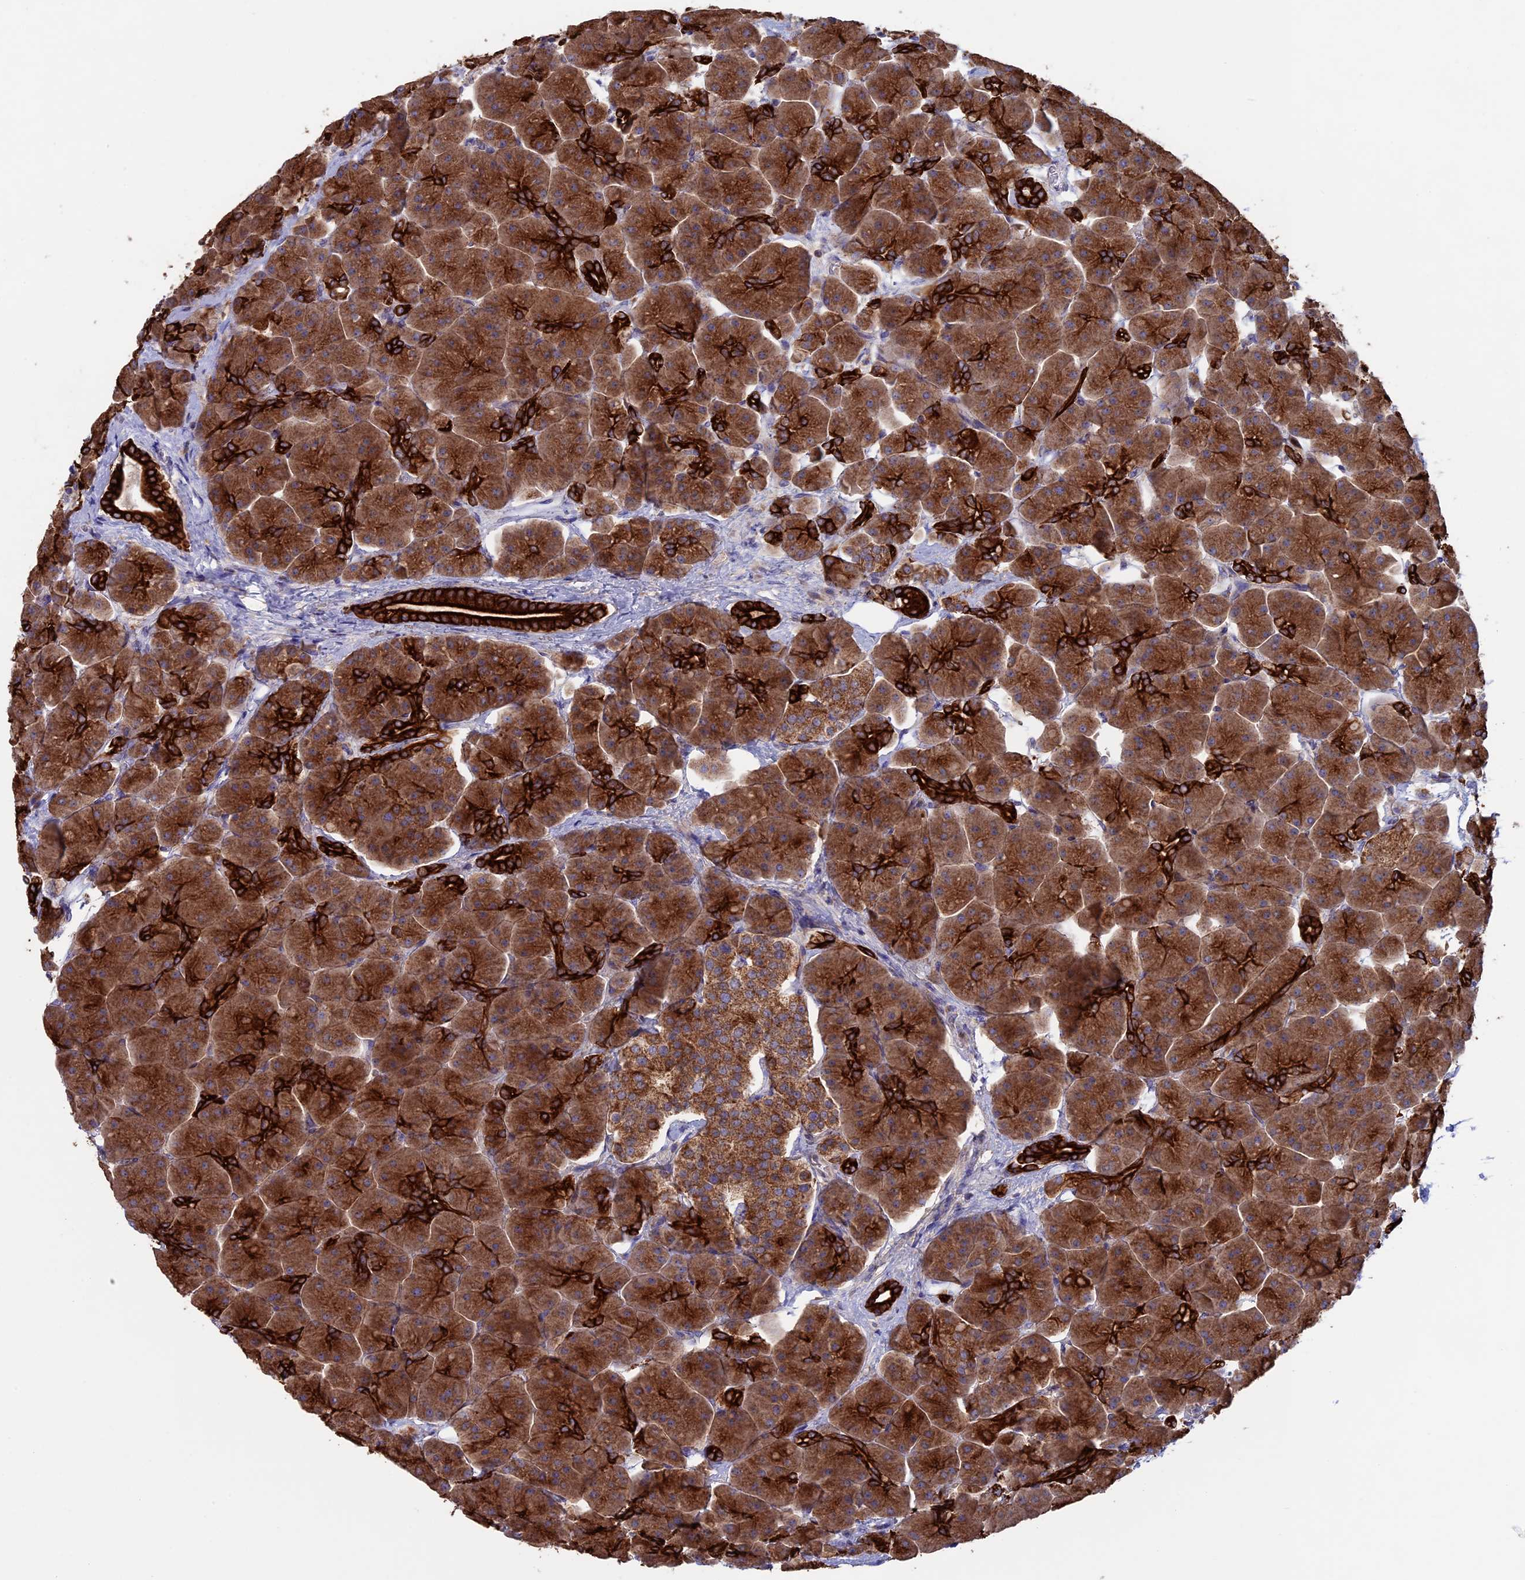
{"staining": {"intensity": "strong", "quantity": ">75%", "location": "cytoplasmic/membranous"}, "tissue": "pancreas", "cell_type": "Exocrine glandular cells", "image_type": "normal", "snomed": [{"axis": "morphology", "description": "Normal tissue, NOS"}, {"axis": "topography", "description": "Pancreas"}], "caption": "High-power microscopy captured an IHC image of normal pancreas, revealing strong cytoplasmic/membranous staining in about >75% of exocrine glandular cells. The protein of interest is shown in brown color, while the nuclei are stained blue.", "gene": "PTPN9", "patient": {"sex": "male", "age": 66}}